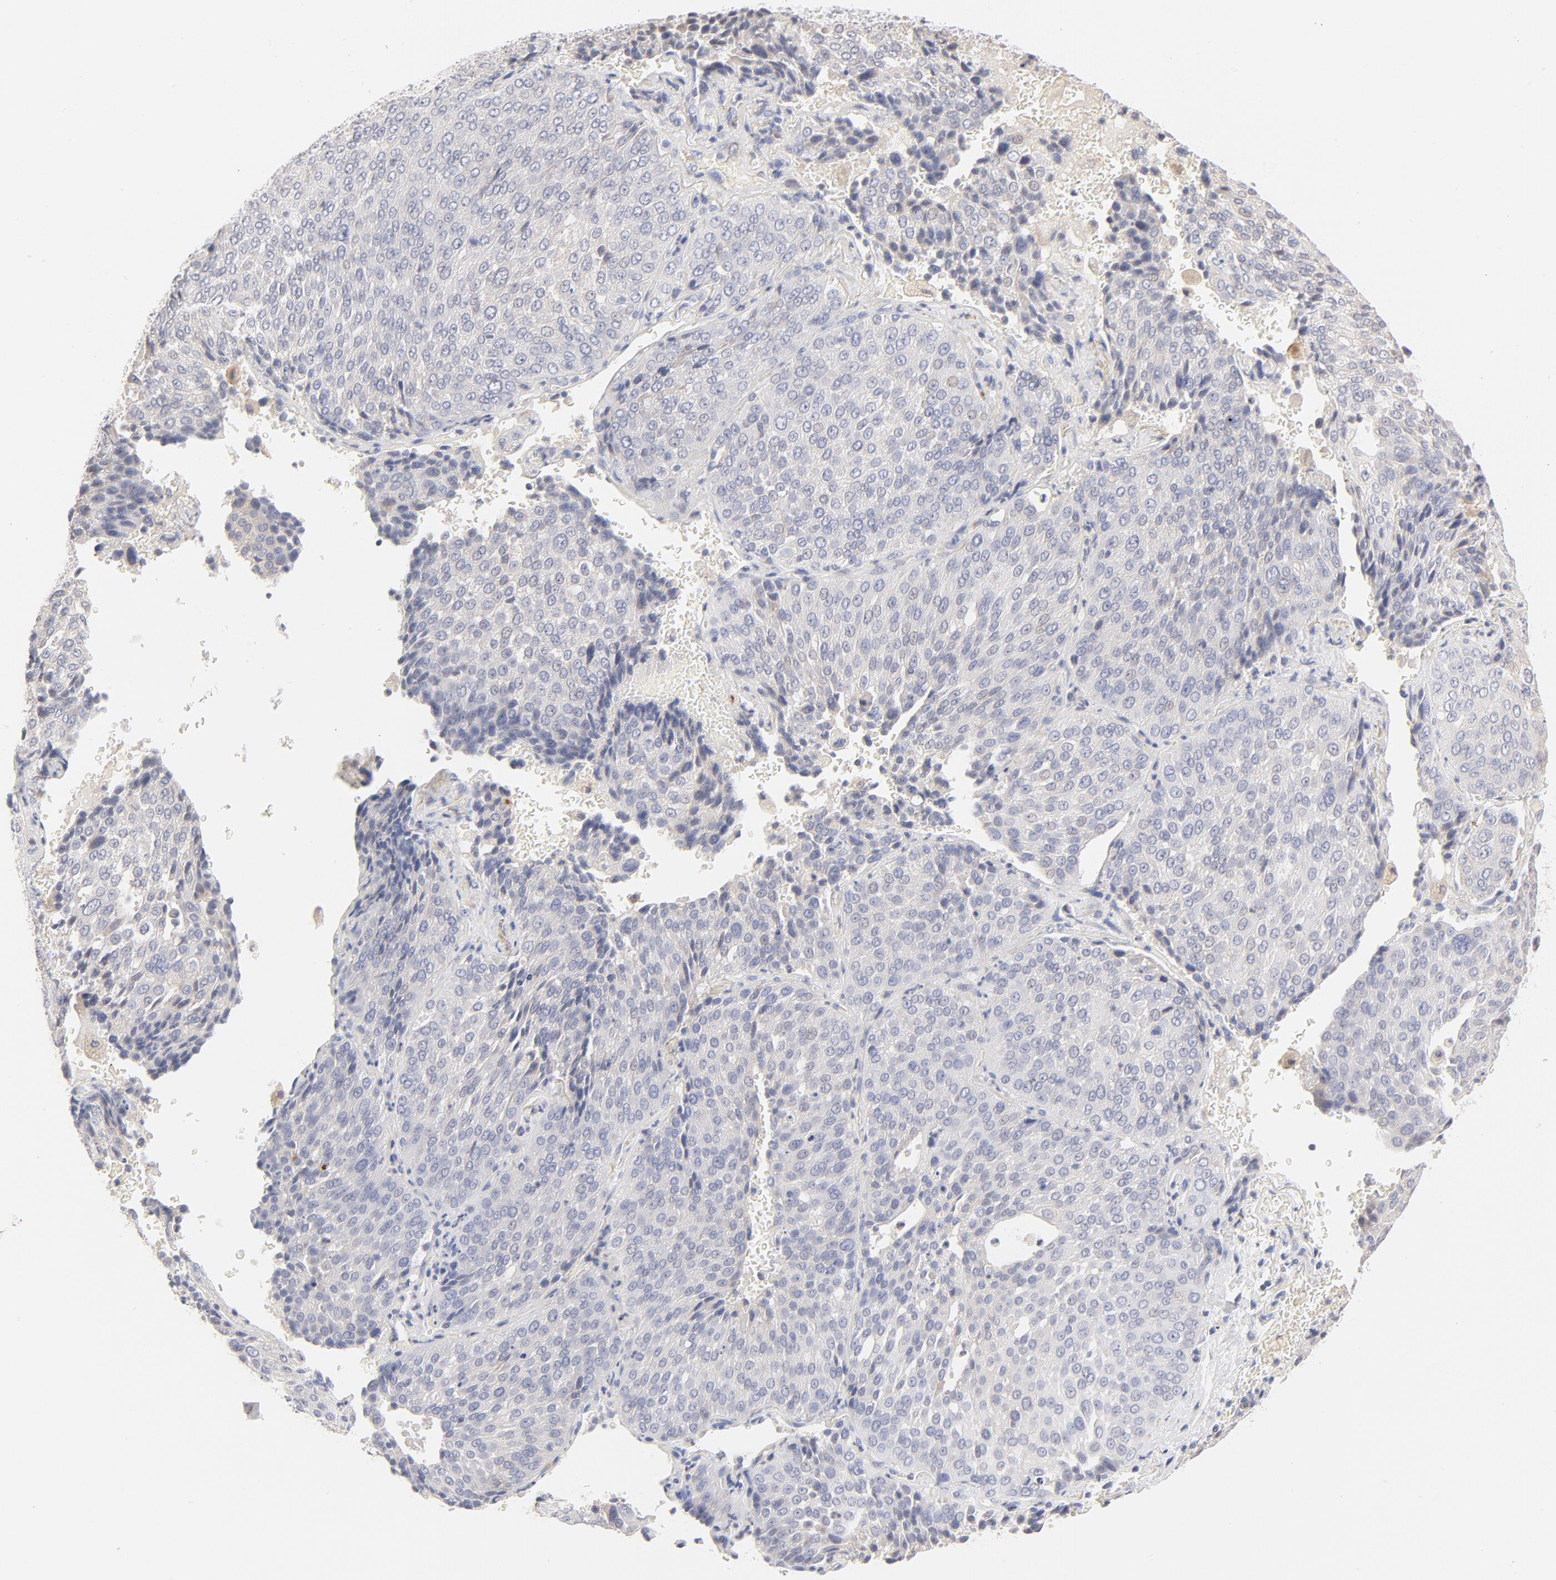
{"staining": {"intensity": "negative", "quantity": "none", "location": "none"}, "tissue": "lung cancer", "cell_type": "Tumor cells", "image_type": "cancer", "snomed": [{"axis": "morphology", "description": "Squamous cell carcinoma, NOS"}, {"axis": "topography", "description": "Lung"}], "caption": "DAB (3,3'-diaminobenzidine) immunohistochemical staining of human lung squamous cell carcinoma exhibits no significant positivity in tumor cells. Nuclei are stained in blue.", "gene": "MTERF2", "patient": {"sex": "male", "age": 54}}